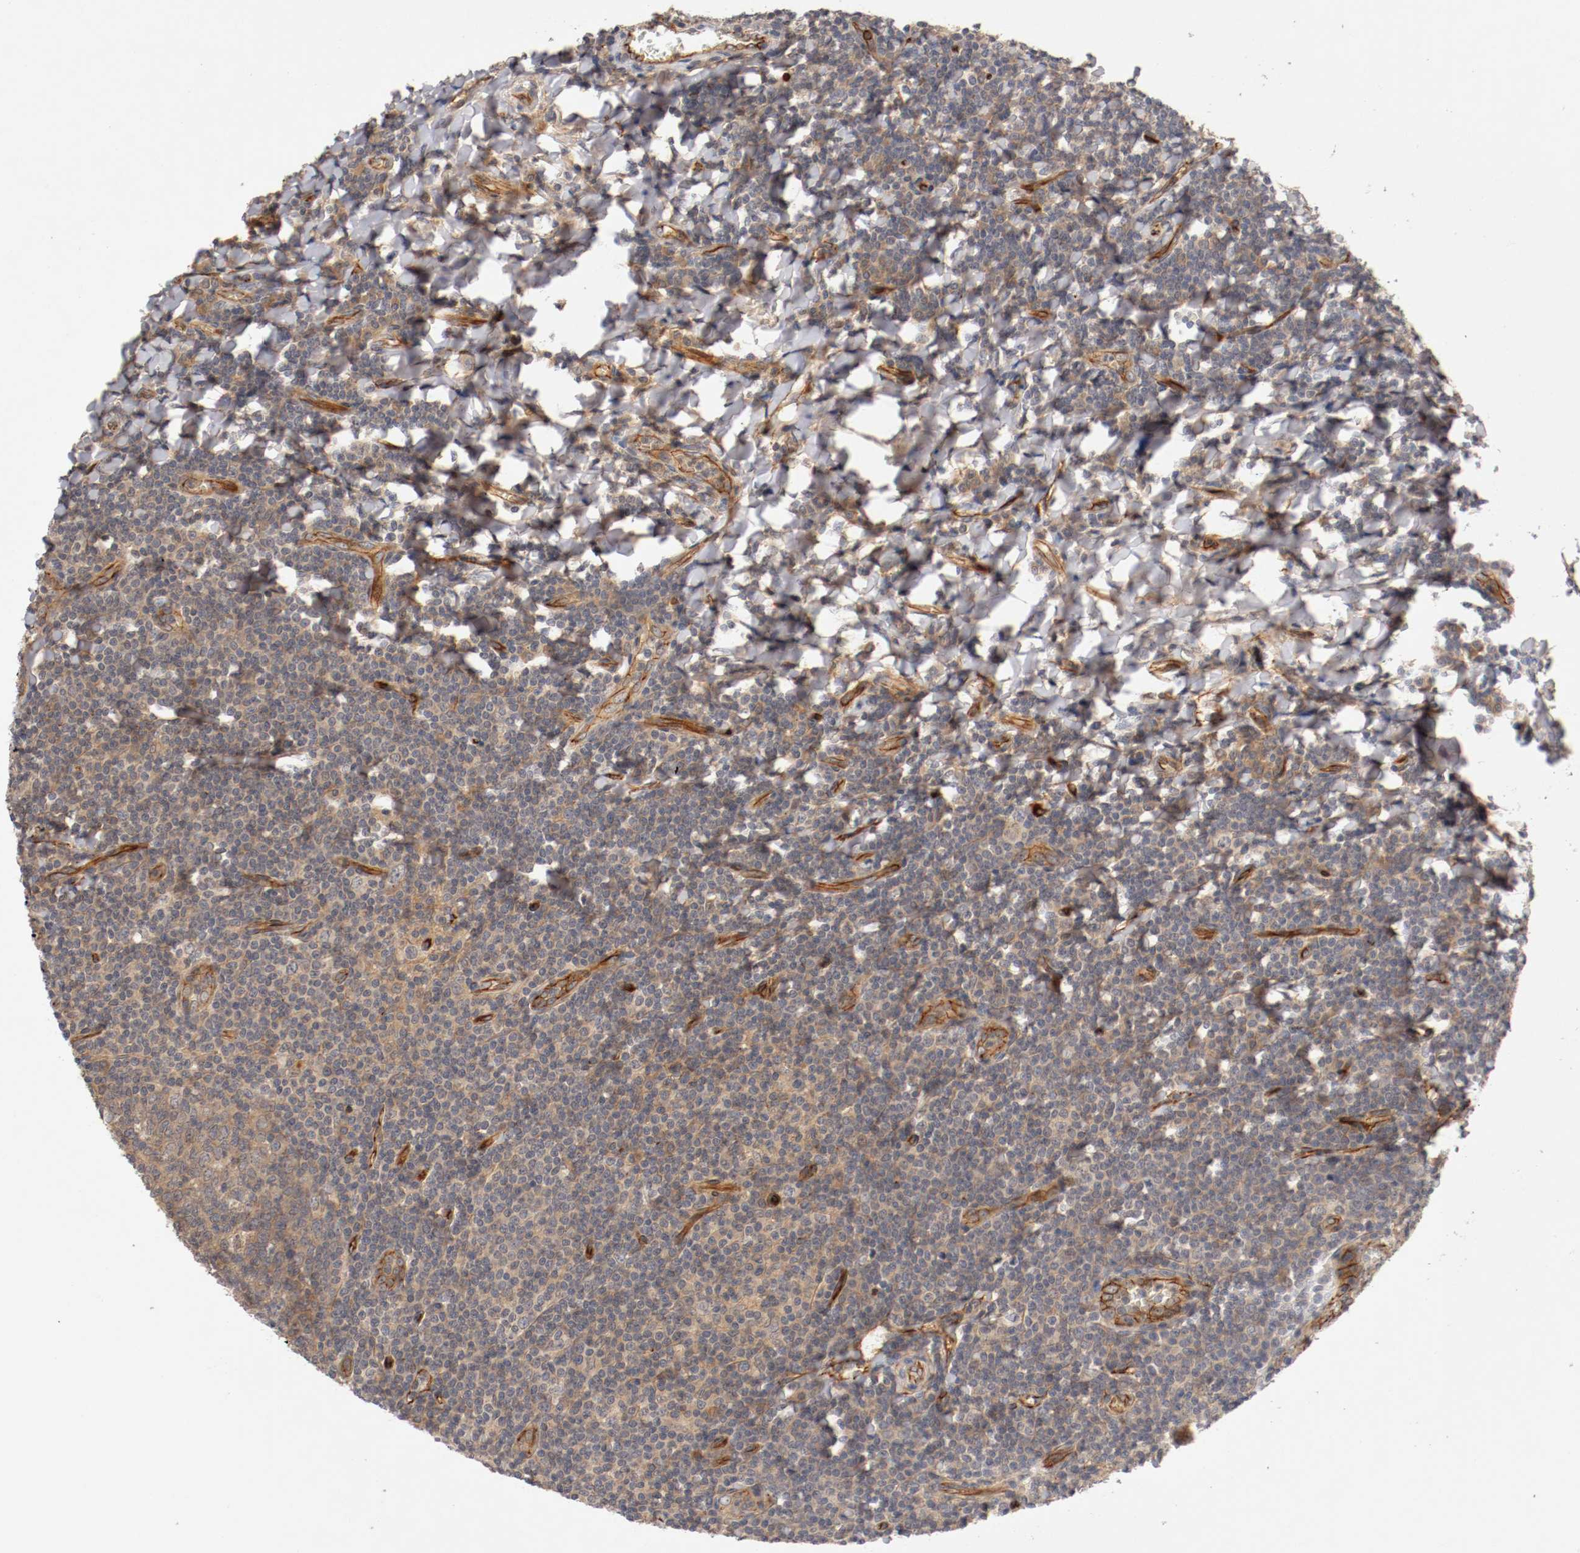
{"staining": {"intensity": "moderate", "quantity": "<25%", "location": "cytoplasmic/membranous"}, "tissue": "tonsil", "cell_type": "Germinal center cells", "image_type": "normal", "snomed": [{"axis": "morphology", "description": "Normal tissue, NOS"}, {"axis": "topography", "description": "Tonsil"}], "caption": "Immunohistochemistry micrograph of benign tonsil: human tonsil stained using immunohistochemistry shows low levels of moderate protein expression localized specifically in the cytoplasmic/membranous of germinal center cells, appearing as a cytoplasmic/membranous brown color.", "gene": "TYK2", "patient": {"sex": "male", "age": 31}}